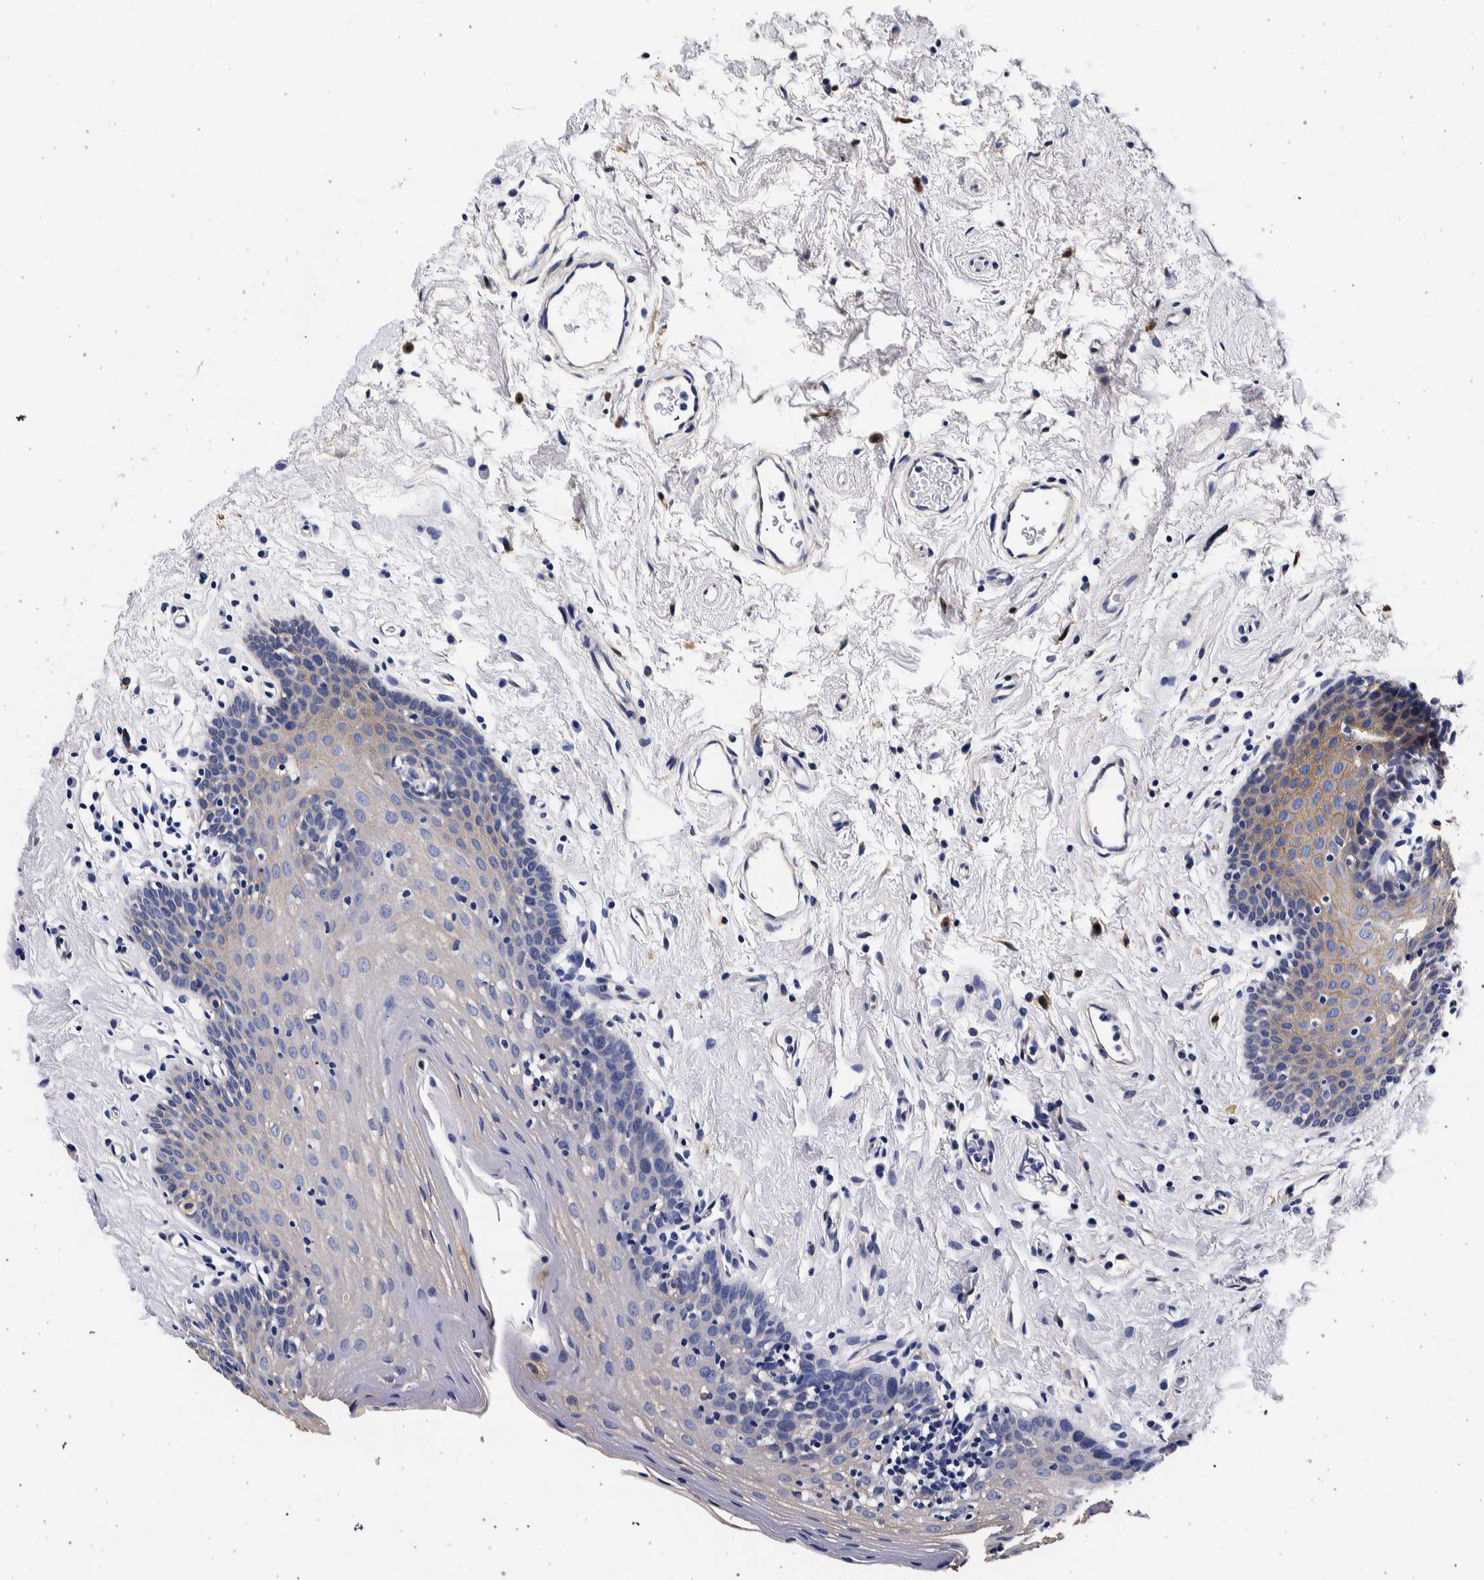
{"staining": {"intensity": "weak", "quantity": "<25%", "location": "cytoplasmic/membranous"}, "tissue": "oral mucosa", "cell_type": "Squamous epithelial cells", "image_type": "normal", "snomed": [{"axis": "morphology", "description": "Normal tissue, NOS"}, {"axis": "topography", "description": "Oral tissue"}], "caption": "Immunohistochemistry (IHC) histopathology image of normal oral mucosa: oral mucosa stained with DAB reveals no significant protein positivity in squamous epithelial cells. (DAB (3,3'-diaminobenzidine) immunohistochemistry with hematoxylin counter stain).", "gene": "NIBAN2", "patient": {"sex": "male", "age": 66}}